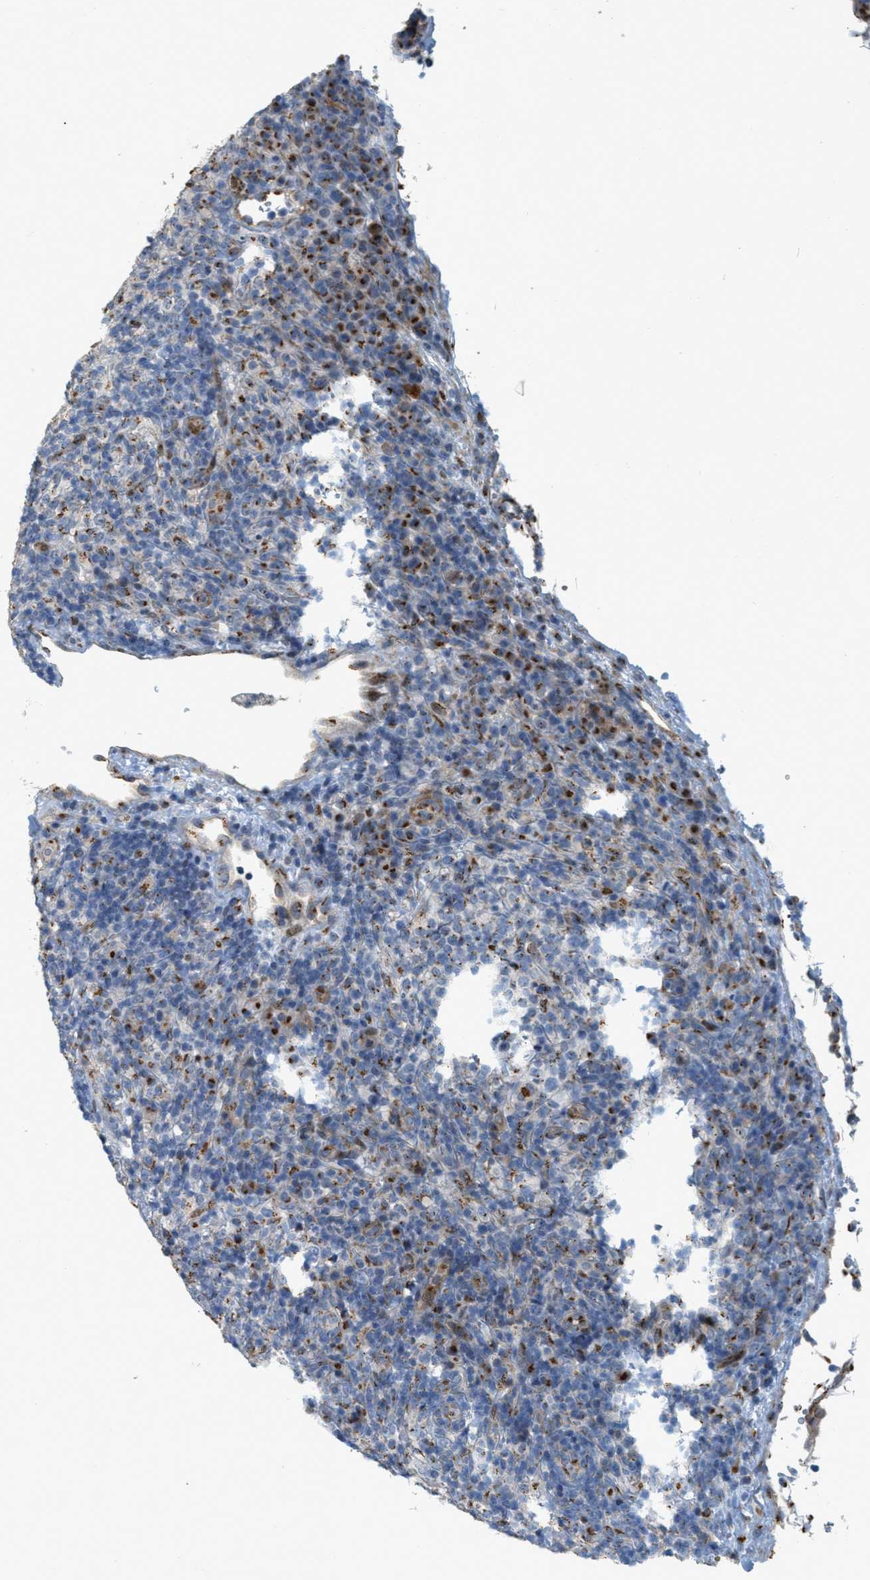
{"staining": {"intensity": "moderate", "quantity": "25%-75%", "location": "cytoplasmic/membranous"}, "tissue": "lymphoma", "cell_type": "Tumor cells", "image_type": "cancer", "snomed": [{"axis": "morphology", "description": "Malignant lymphoma, non-Hodgkin's type, High grade"}, {"axis": "topography", "description": "Lymph node"}], "caption": "Protein expression by immunohistochemistry exhibits moderate cytoplasmic/membranous staining in approximately 25%-75% of tumor cells in lymphoma. The staining is performed using DAB brown chromogen to label protein expression. The nuclei are counter-stained blue using hematoxylin.", "gene": "ZFPL1", "patient": {"sex": "female", "age": 76}}